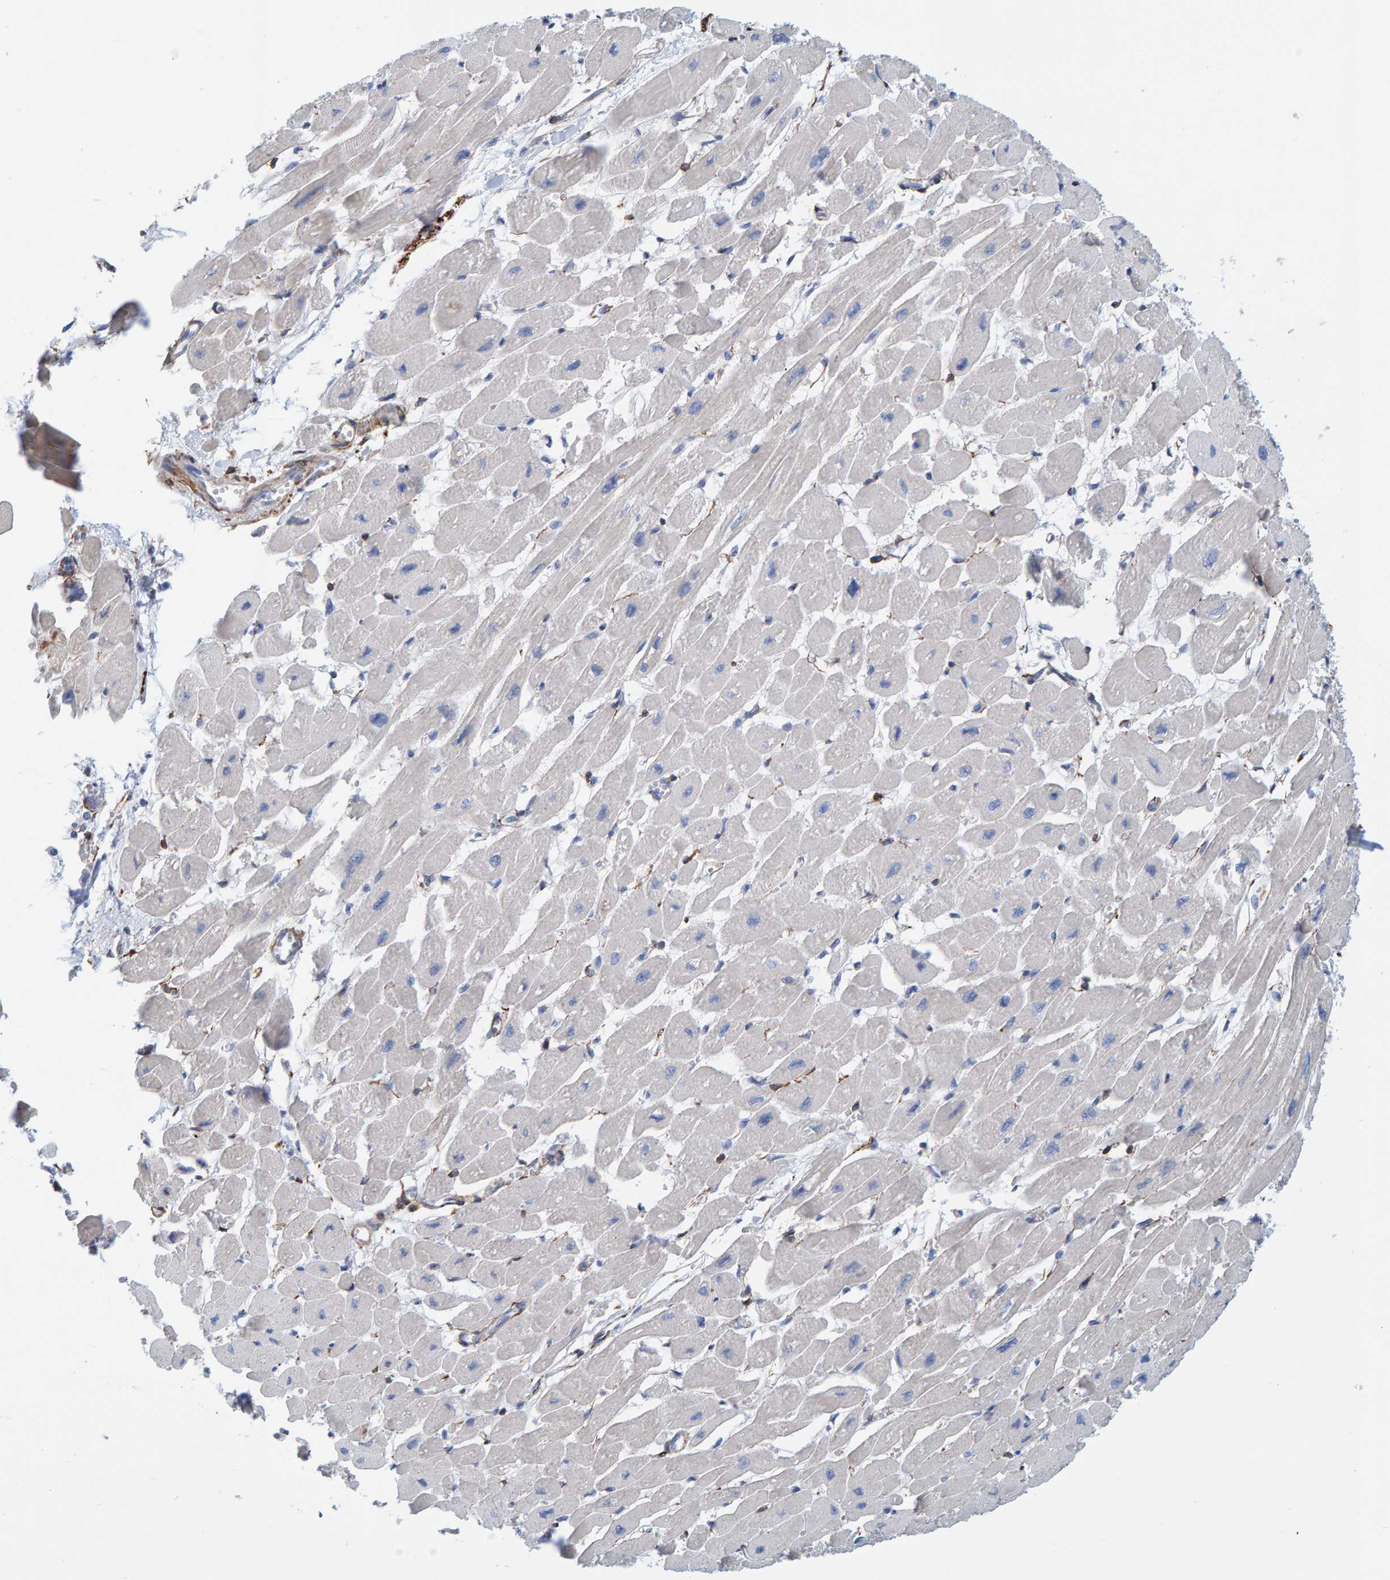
{"staining": {"intensity": "weak", "quantity": "<25%", "location": "cytoplasmic/membranous"}, "tissue": "heart muscle", "cell_type": "Cardiomyocytes", "image_type": "normal", "snomed": [{"axis": "morphology", "description": "Normal tissue, NOS"}, {"axis": "topography", "description": "Heart"}], "caption": "Unremarkable heart muscle was stained to show a protein in brown. There is no significant expression in cardiomyocytes. (Brightfield microscopy of DAB immunohistochemistry at high magnification).", "gene": "MAP1B", "patient": {"sex": "female", "age": 54}}